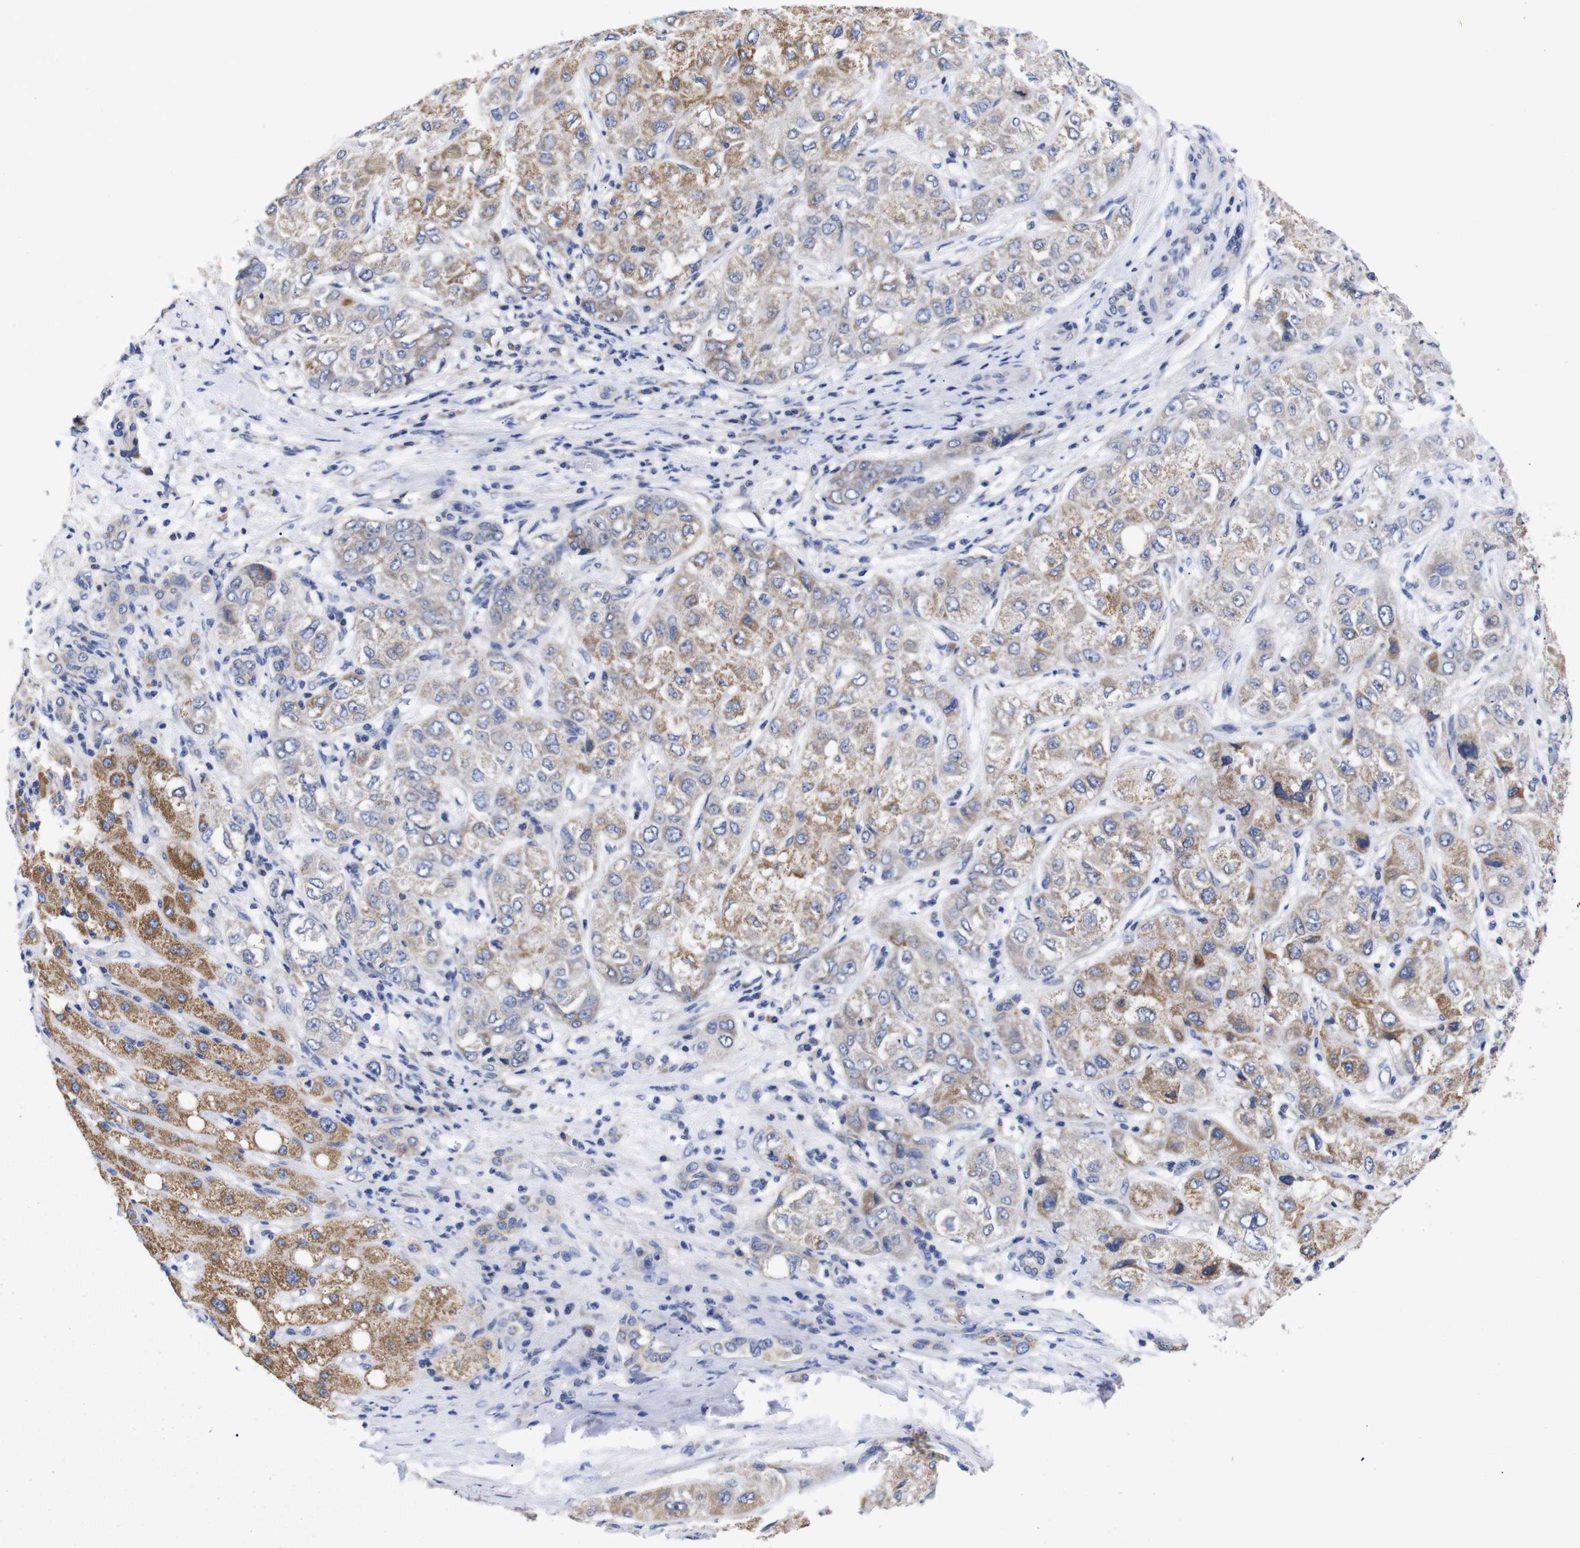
{"staining": {"intensity": "moderate", "quantity": ">75%", "location": "cytoplasmic/membranous"}, "tissue": "liver cancer", "cell_type": "Tumor cells", "image_type": "cancer", "snomed": [{"axis": "morphology", "description": "Carcinoma, Hepatocellular, NOS"}, {"axis": "topography", "description": "Liver"}], "caption": "Immunohistochemistry histopathology image of neoplastic tissue: human liver cancer (hepatocellular carcinoma) stained using immunohistochemistry (IHC) displays medium levels of moderate protein expression localized specifically in the cytoplasmic/membranous of tumor cells, appearing as a cytoplasmic/membranous brown color.", "gene": "OPN3", "patient": {"sex": "male", "age": 80}}